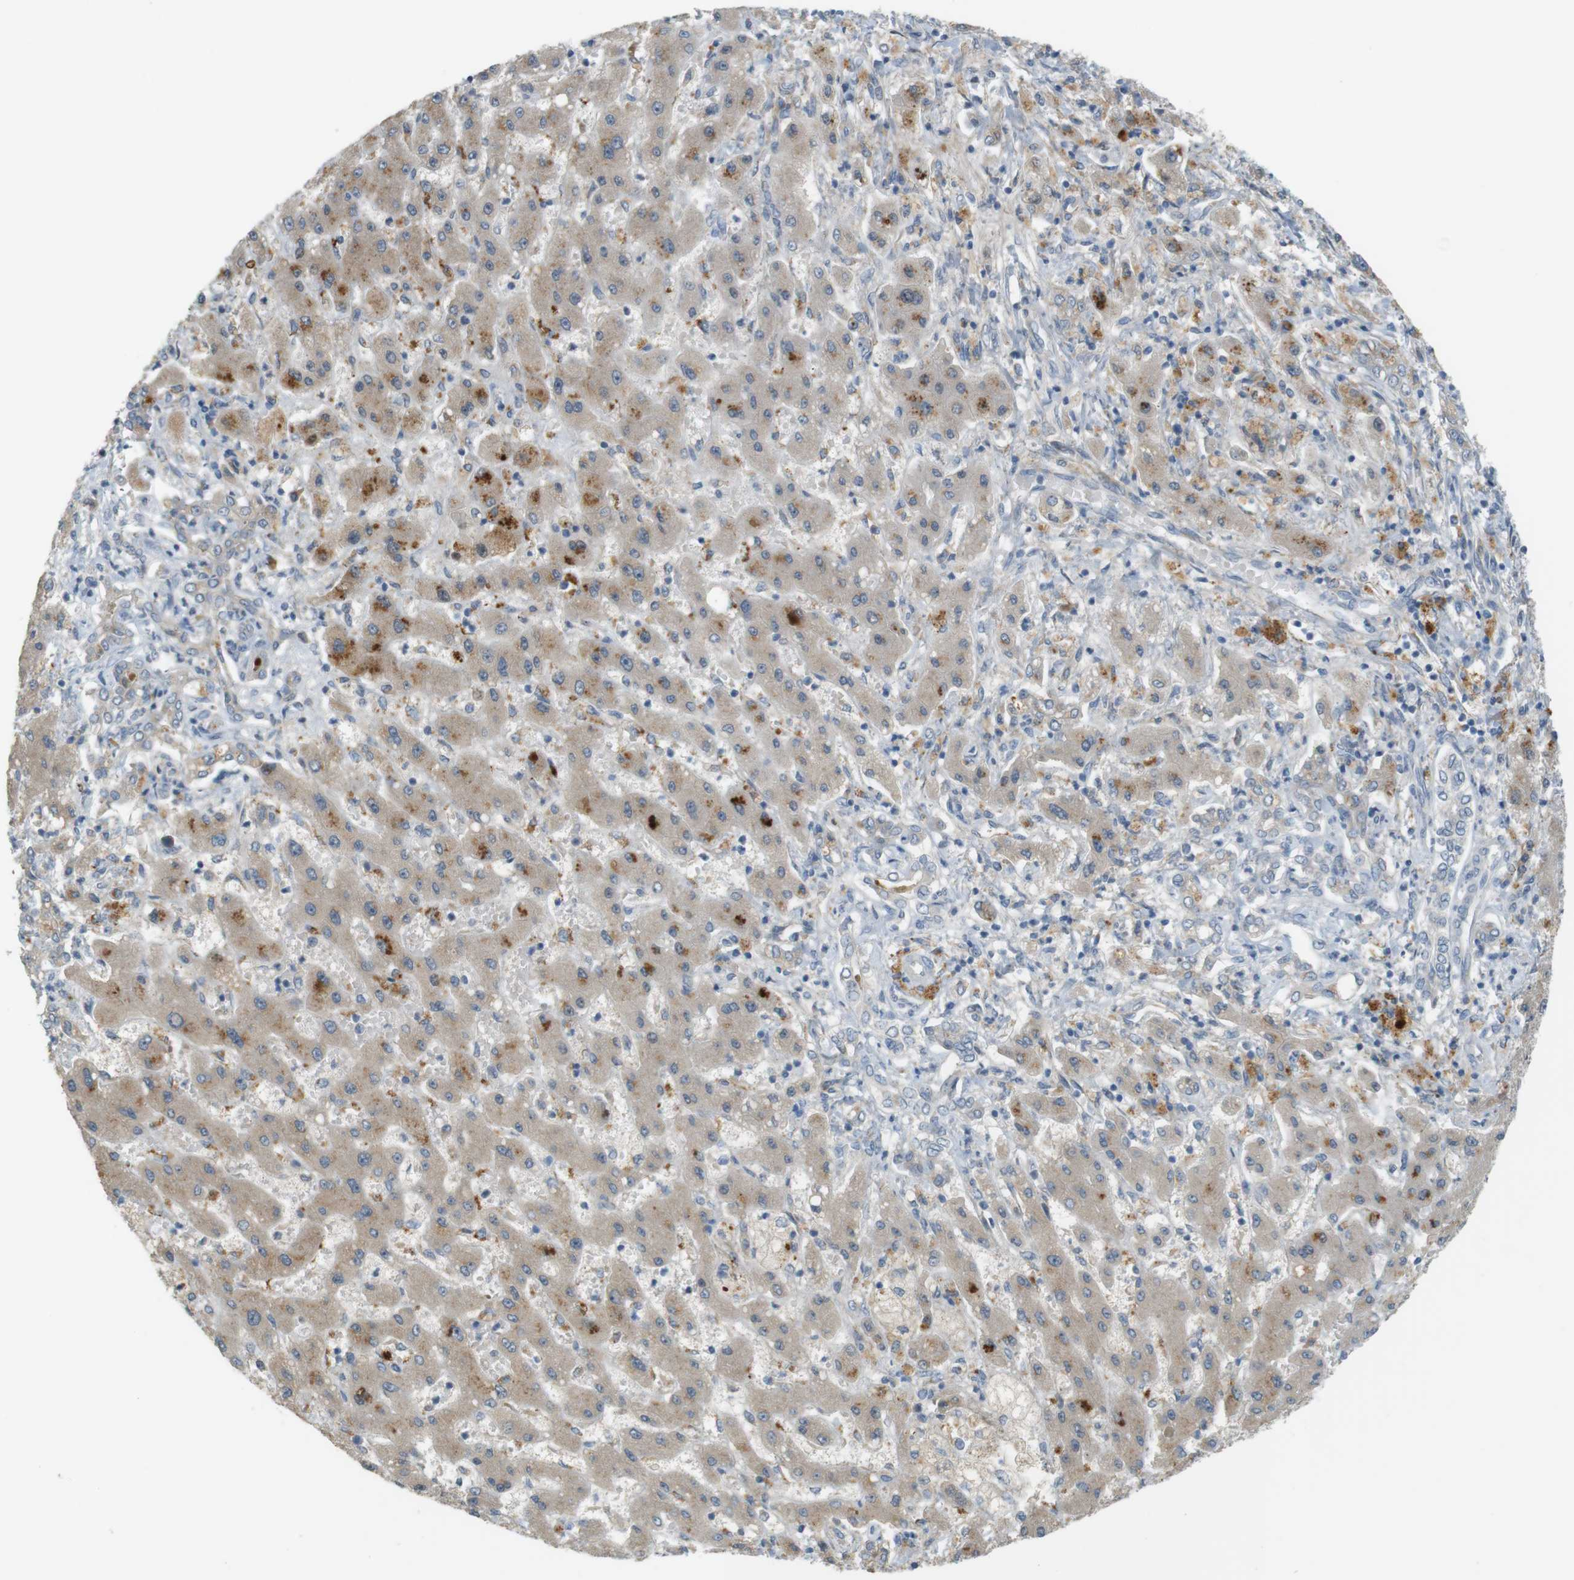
{"staining": {"intensity": "moderate", "quantity": "25%-75%", "location": "cytoplasmic/membranous"}, "tissue": "liver cancer", "cell_type": "Tumor cells", "image_type": "cancer", "snomed": [{"axis": "morphology", "description": "Cholangiocarcinoma"}, {"axis": "topography", "description": "Liver"}], "caption": "A photomicrograph showing moderate cytoplasmic/membranous expression in about 25%-75% of tumor cells in liver cancer (cholangiocarcinoma), as visualized by brown immunohistochemical staining.", "gene": "UGT8", "patient": {"sex": "male", "age": 50}}